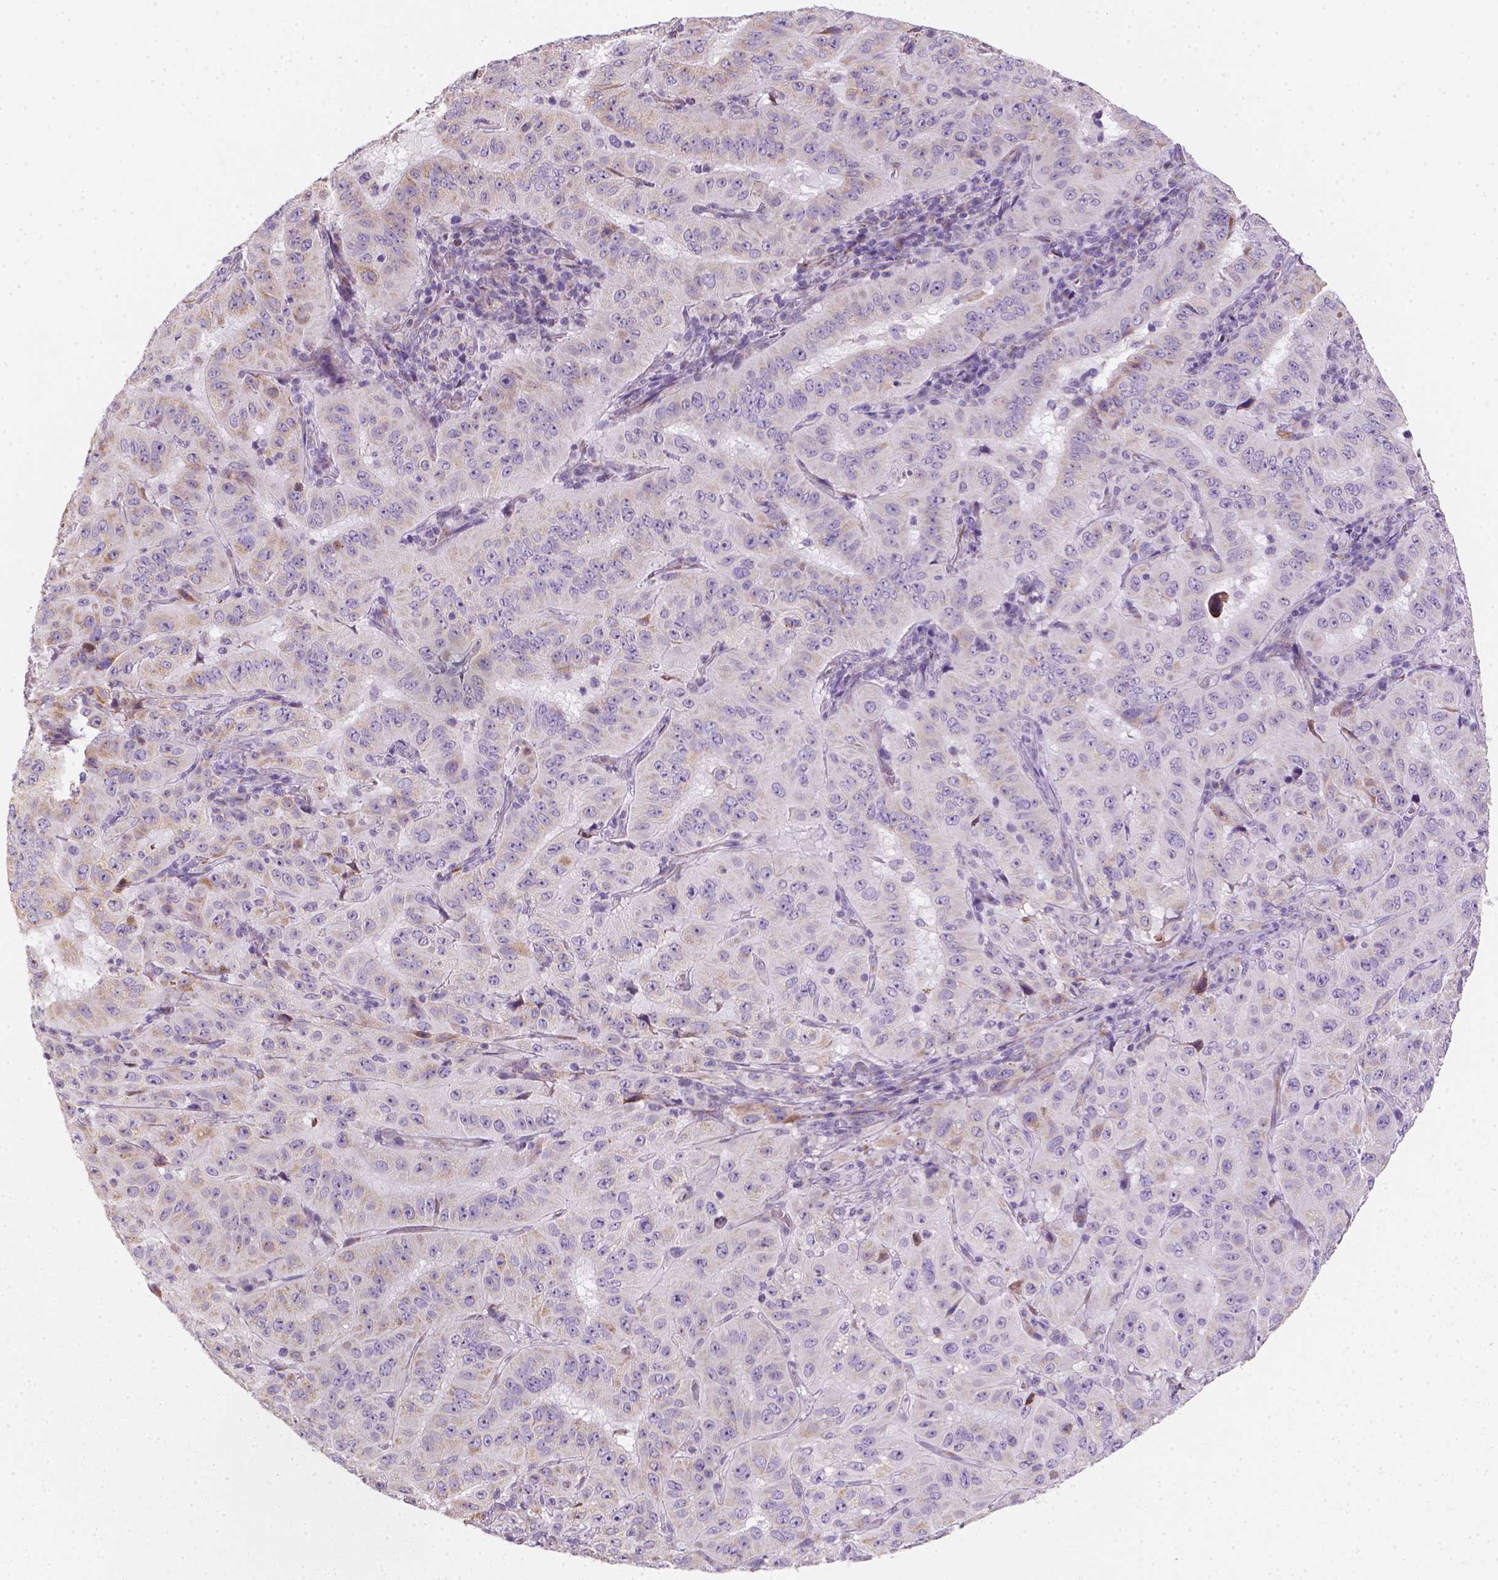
{"staining": {"intensity": "negative", "quantity": "none", "location": "none"}, "tissue": "pancreatic cancer", "cell_type": "Tumor cells", "image_type": "cancer", "snomed": [{"axis": "morphology", "description": "Adenocarcinoma, NOS"}, {"axis": "topography", "description": "Pancreas"}], "caption": "Immunohistochemistry (IHC) histopathology image of neoplastic tissue: pancreatic cancer (adenocarcinoma) stained with DAB displays no significant protein positivity in tumor cells. (Brightfield microscopy of DAB immunohistochemistry at high magnification).", "gene": "CES2", "patient": {"sex": "male", "age": 63}}